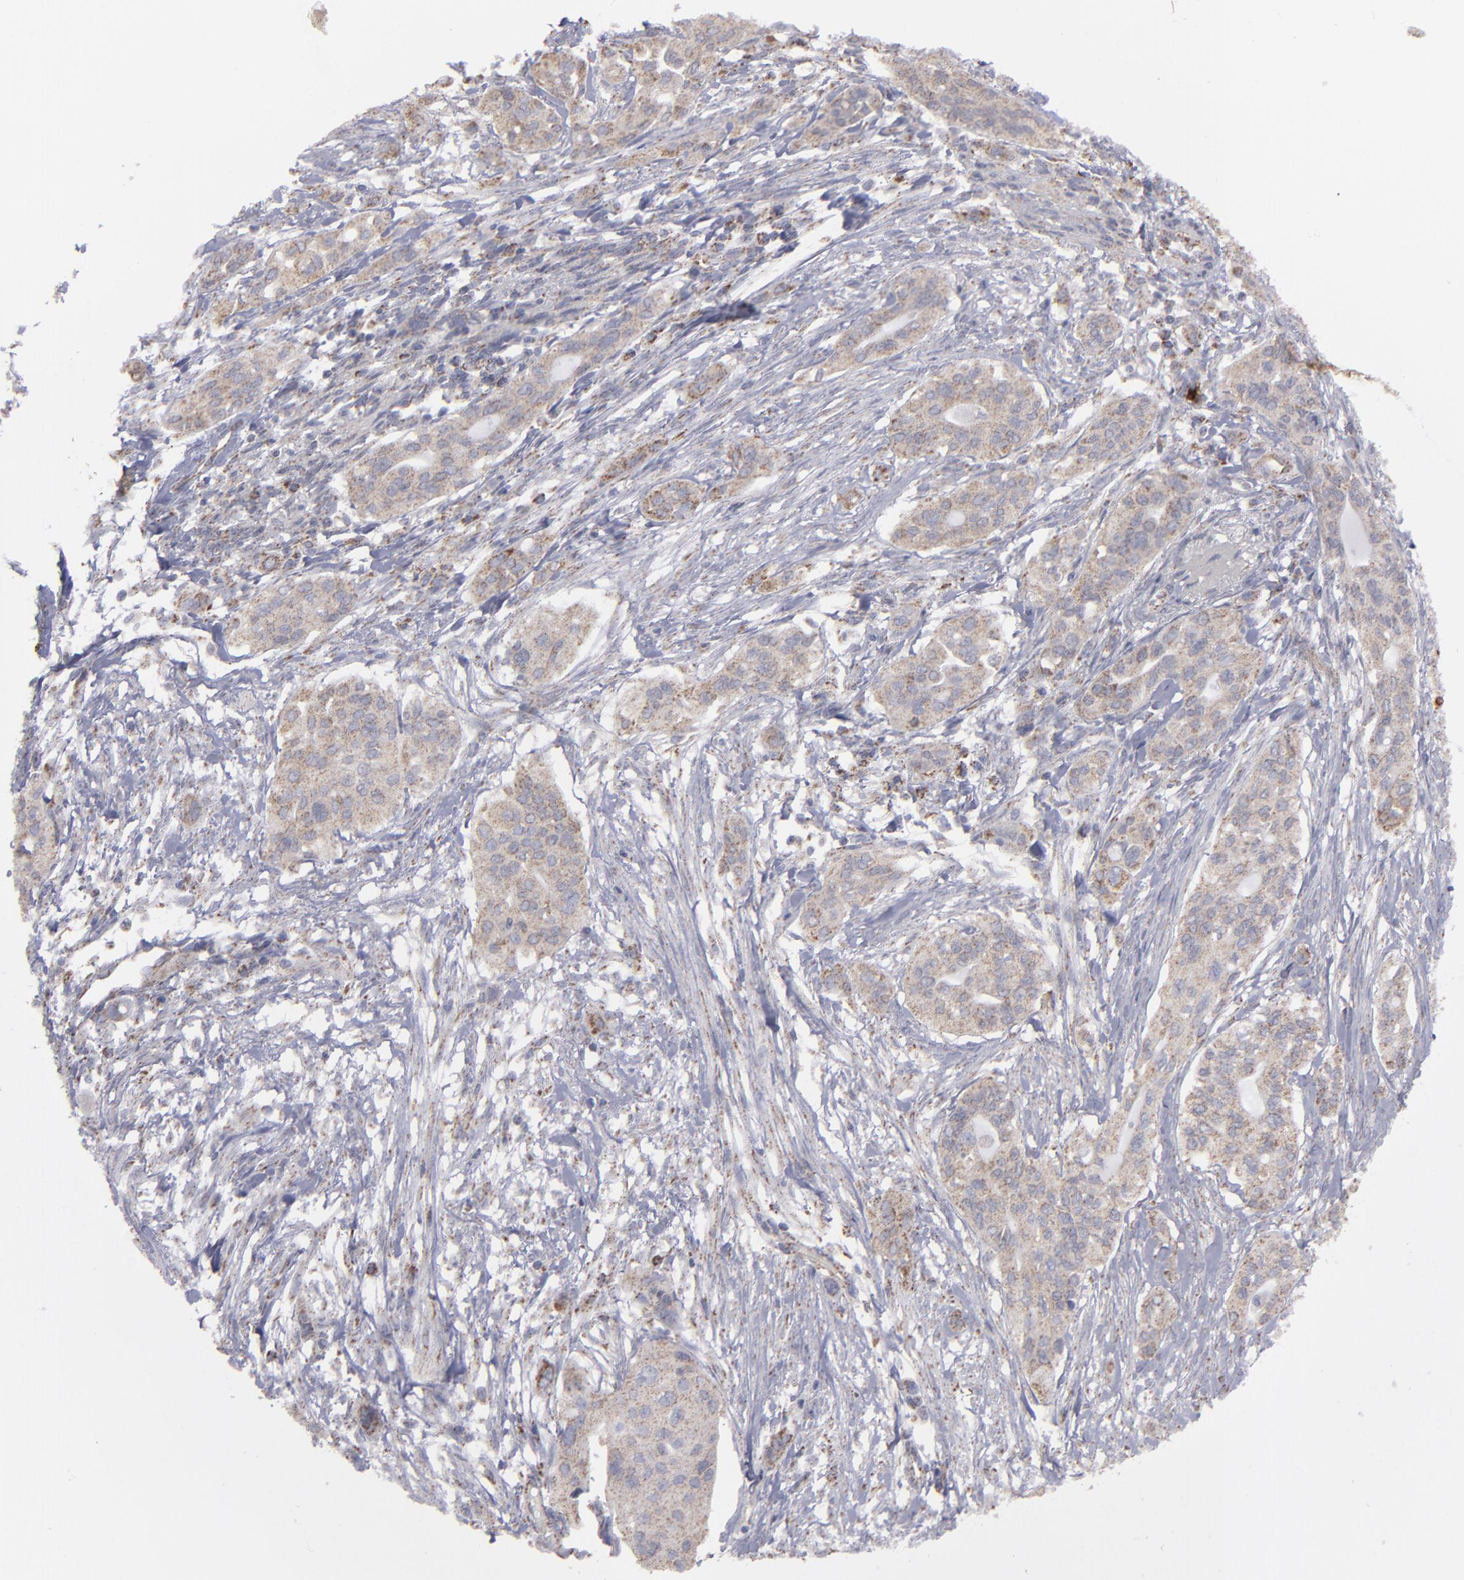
{"staining": {"intensity": "weak", "quantity": "25%-75%", "location": "cytoplasmic/membranous"}, "tissue": "pancreatic cancer", "cell_type": "Tumor cells", "image_type": "cancer", "snomed": [{"axis": "morphology", "description": "Adenocarcinoma, NOS"}, {"axis": "topography", "description": "Pancreas"}], "caption": "IHC histopathology image of neoplastic tissue: adenocarcinoma (pancreatic) stained using IHC displays low levels of weak protein expression localized specifically in the cytoplasmic/membranous of tumor cells, appearing as a cytoplasmic/membranous brown color.", "gene": "MYOM2", "patient": {"sex": "female", "age": 60}}